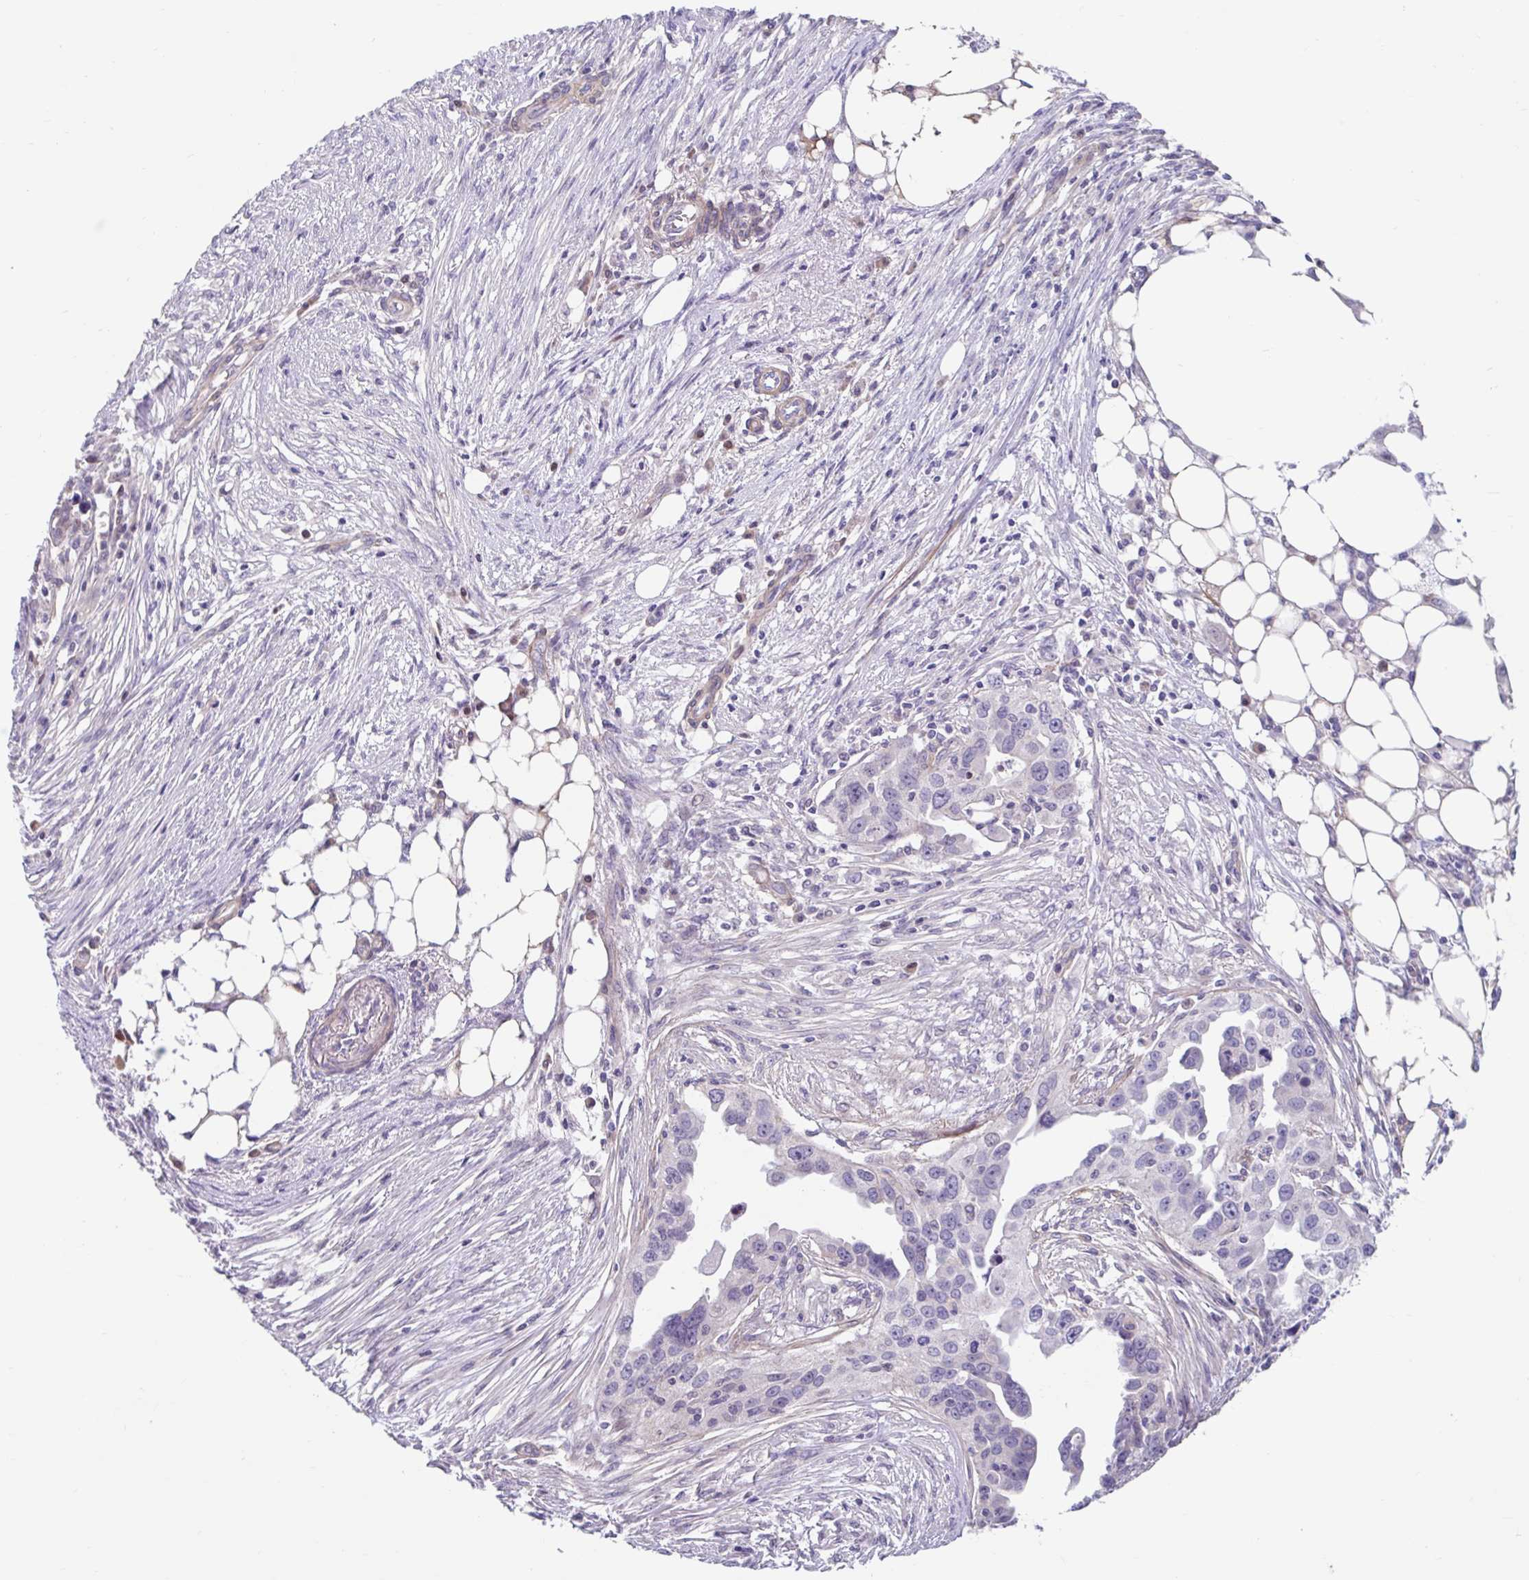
{"staining": {"intensity": "negative", "quantity": "none", "location": "none"}, "tissue": "ovarian cancer", "cell_type": "Tumor cells", "image_type": "cancer", "snomed": [{"axis": "morphology", "description": "Carcinoma, endometroid"}, {"axis": "morphology", "description": "Cystadenocarcinoma, serous, NOS"}, {"axis": "topography", "description": "Ovary"}], "caption": "Image shows no protein expression in tumor cells of ovarian cancer (serous cystadenocarcinoma) tissue.", "gene": "NT5C1B", "patient": {"sex": "female", "age": 45}}